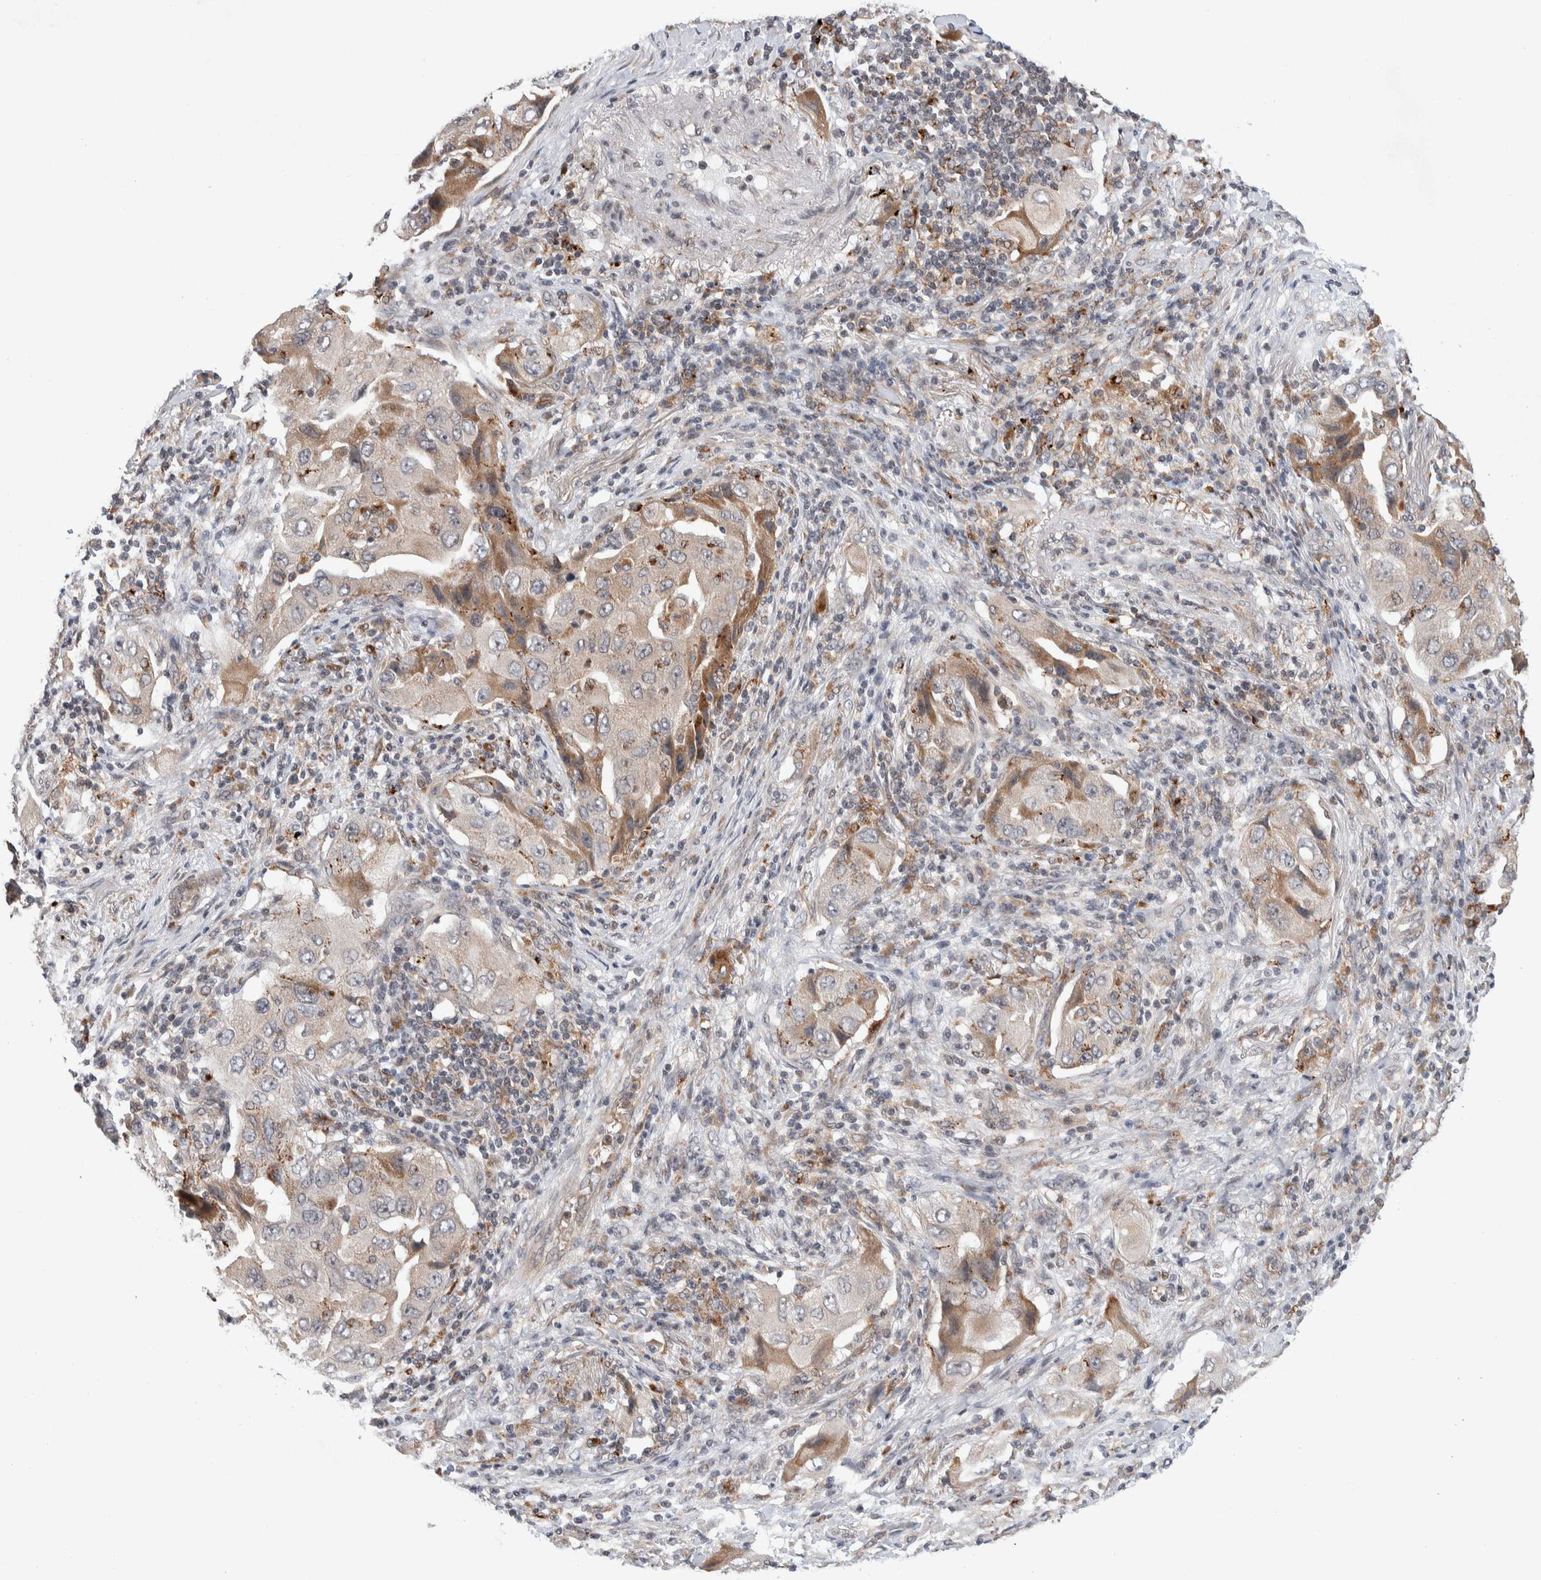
{"staining": {"intensity": "moderate", "quantity": "<25%", "location": "cytoplasmic/membranous"}, "tissue": "lung cancer", "cell_type": "Tumor cells", "image_type": "cancer", "snomed": [{"axis": "morphology", "description": "Adenocarcinoma, NOS"}, {"axis": "topography", "description": "Lung"}], "caption": "High-magnification brightfield microscopy of lung cancer stained with DAB (3,3'-diaminobenzidine) (brown) and counterstained with hematoxylin (blue). tumor cells exhibit moderate cytoplasmic/membranous staining is appreciated in approximately<25% of cells.", "gene": "KCNK1", "patient": {"sex": "female", "age": 65}}